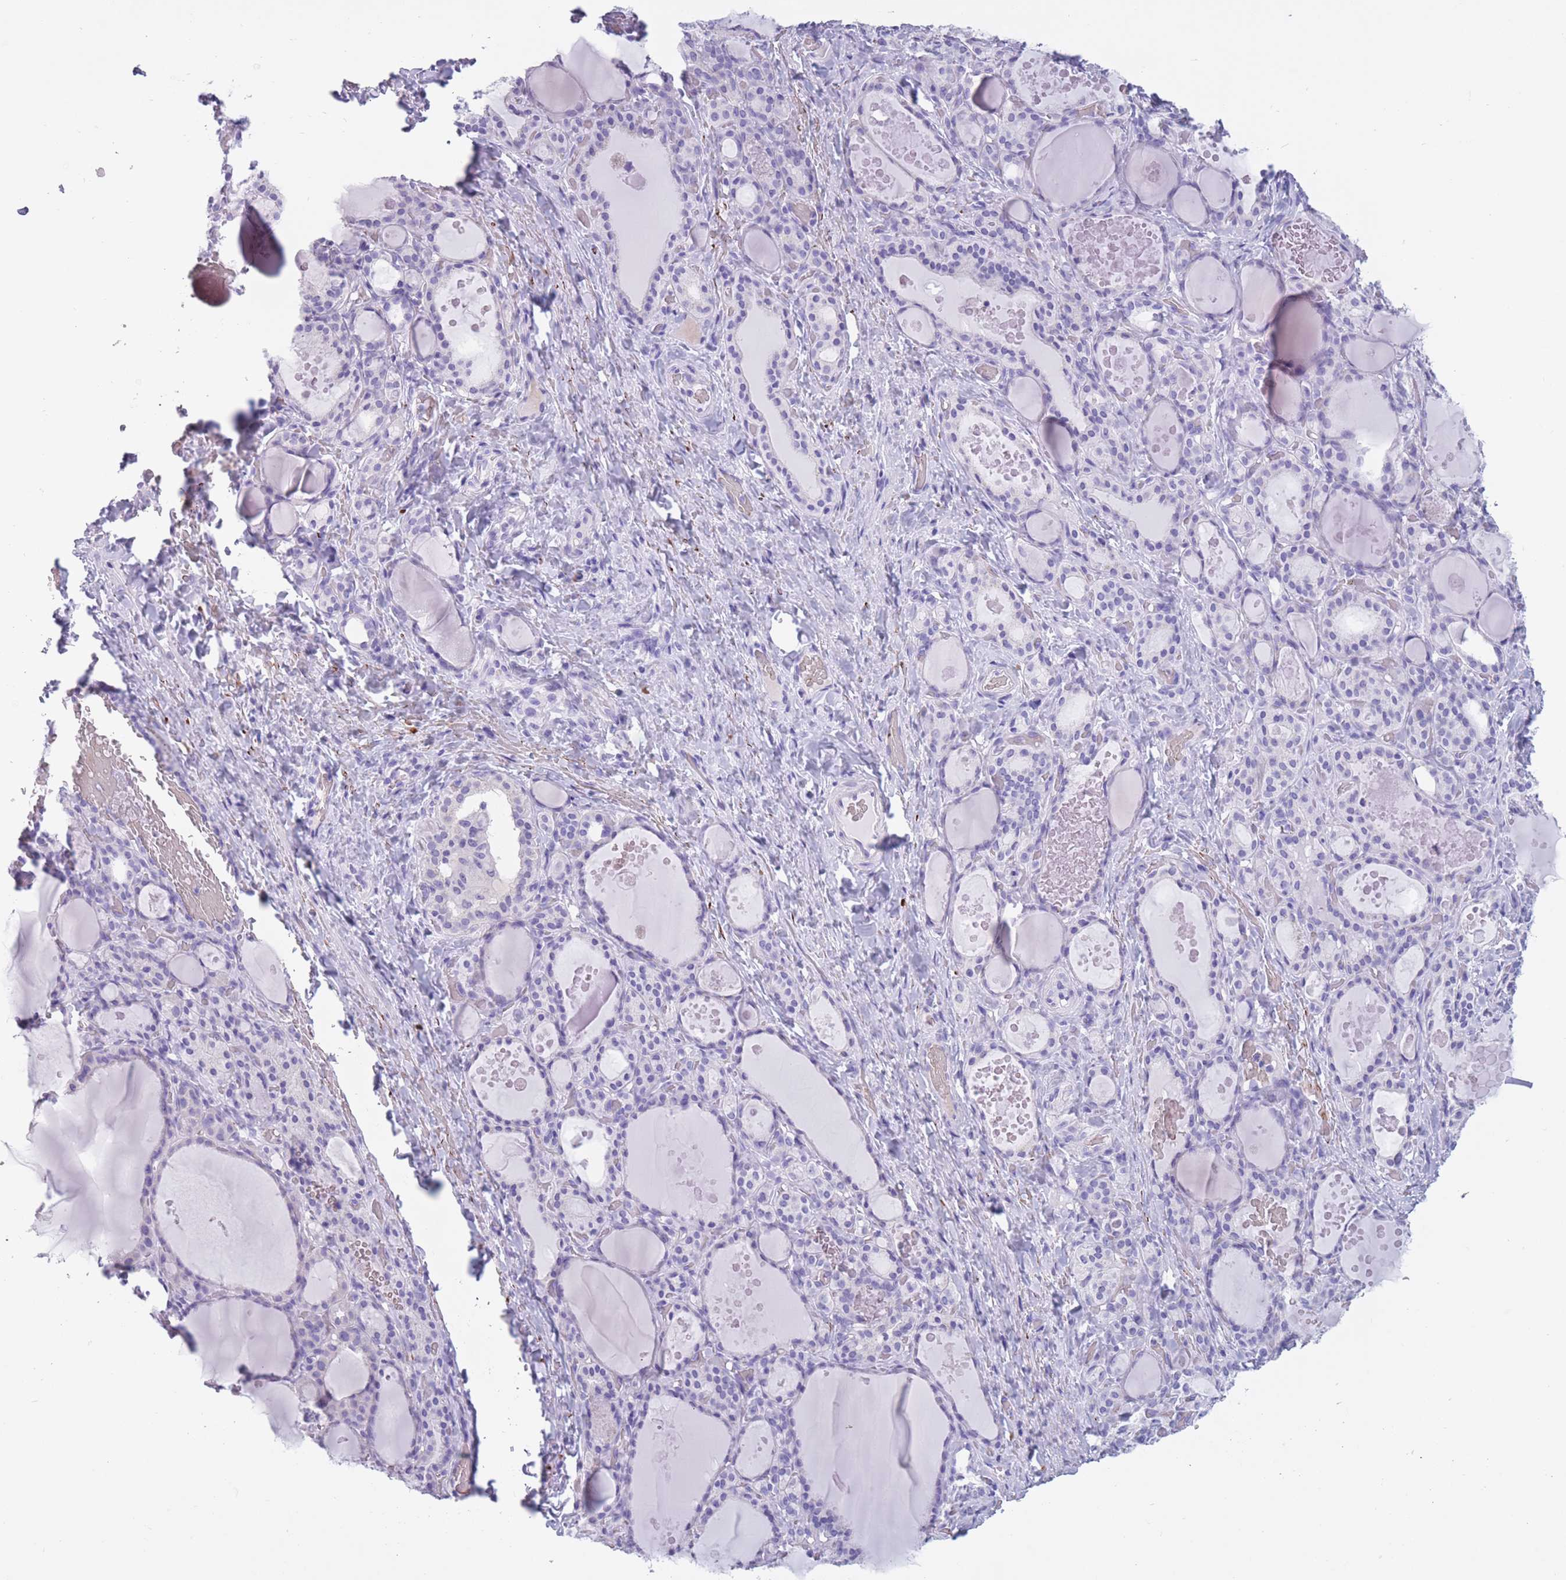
{"staining": {"intensity": "negative", "quantity": "none", "location": "none"}, "tissue": "thyroid gland", "cell_type": "Glandular cells", "image_type": "normal", "snomed": [{"axis": "morphology", "description": "Normal tissue, NOS"}, {"axis": "topography", "description": "Thyroid gland"}], "caption": "Immunohistochemistry image of benign thyroid gland: human thyroid gland stained with DAB (3,3'-diaminobenzidine) displays no significant protein positivity in glandular cells.", "gene": "OR7C1", "patient": {"sex": "female", "age": 46}}